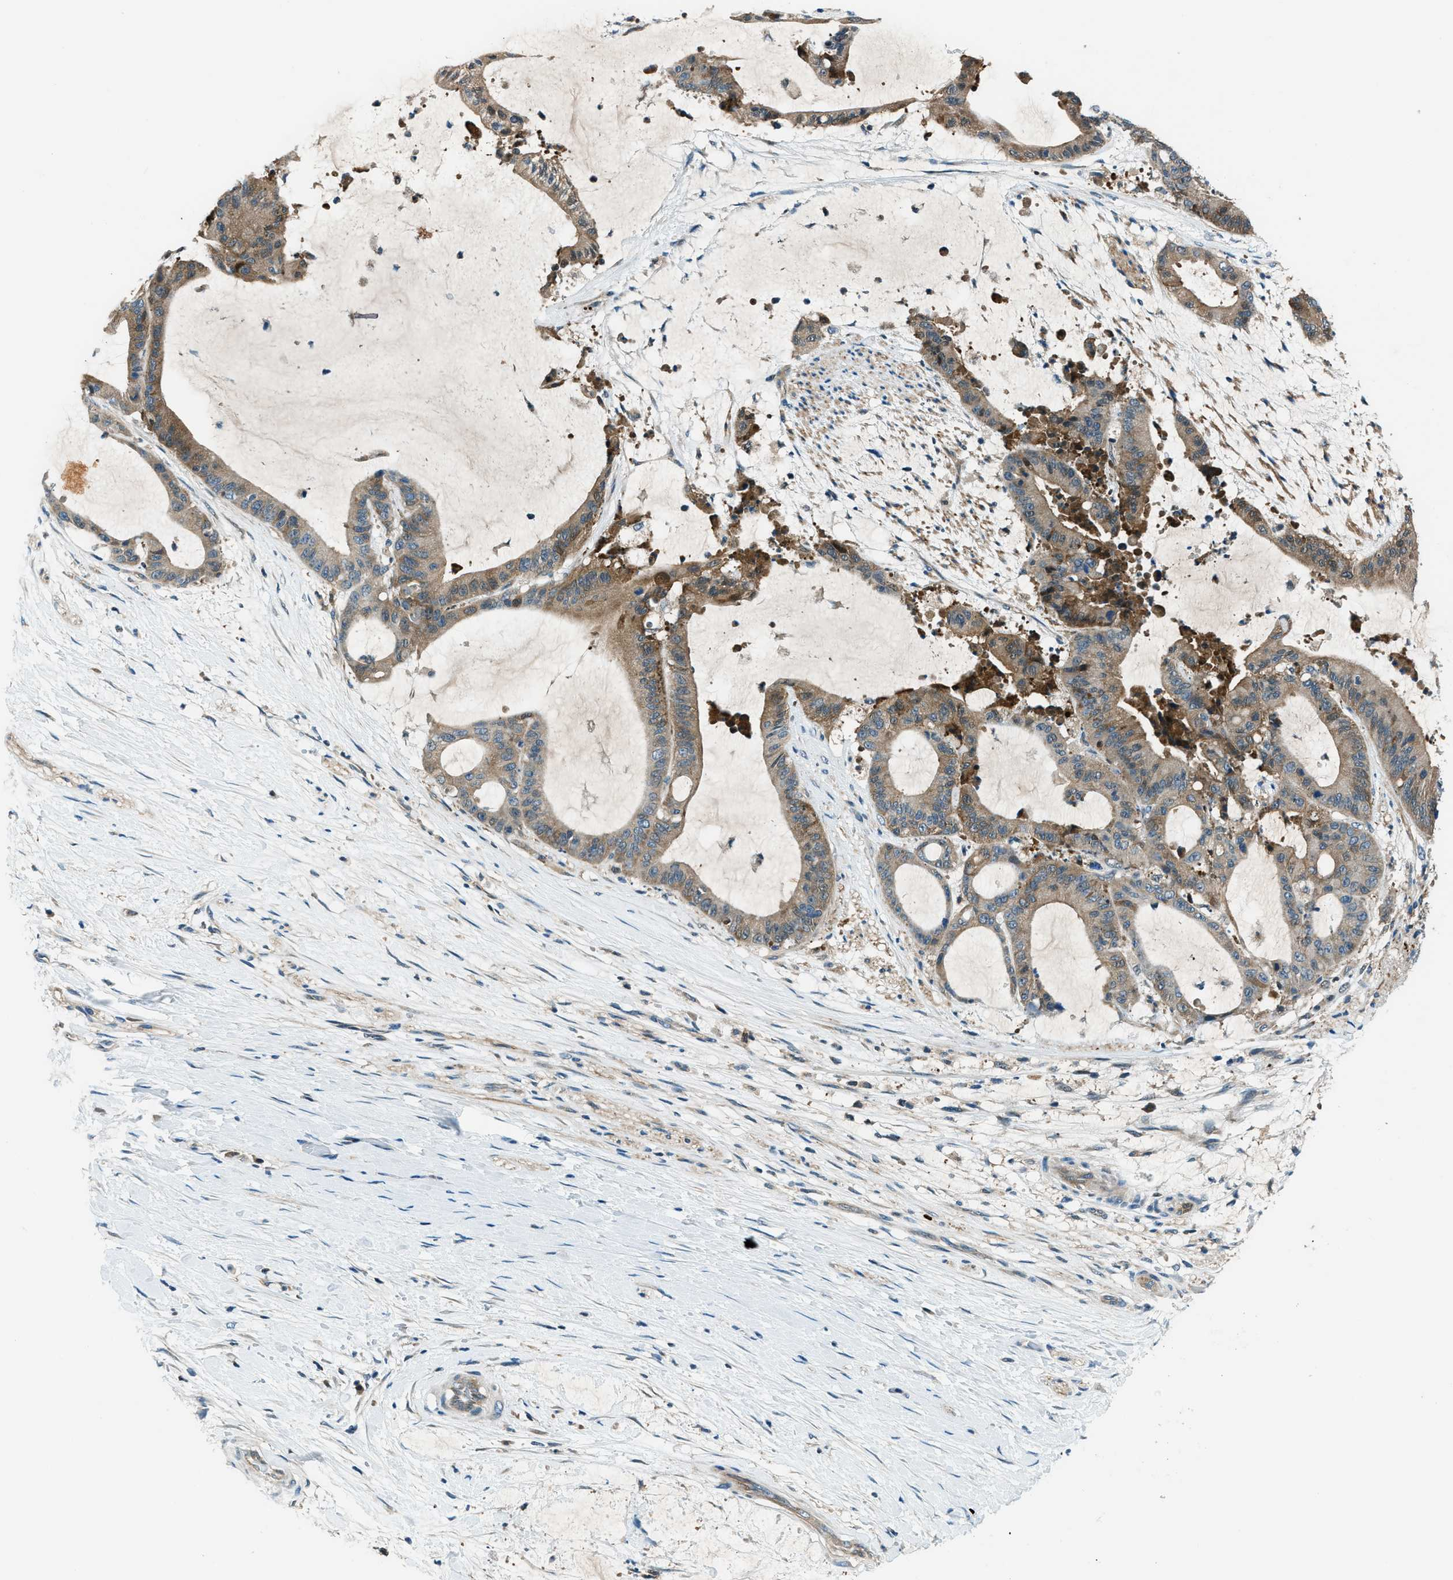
{"staining": {"intensity": "moderate", "quantity": ">75%", "location": "cytoplasmic/membranous"}, "tissue": "liver cancer", "cell_type": "Tumor cells", "image_type": "cancer", "snomed": [{"axis": "morphology", "description": "Cholangiocarcinoma"}, {"axis": "topography", "description": "Liver"}], "caption": "This is an image of immunohistochemistry staining of liver cancer, which shows moderate positivity in the cytoplasmic/membranous of tumor cells.", "gene": "HEBP2", "patient": {"sex": "female", "age": 73}}